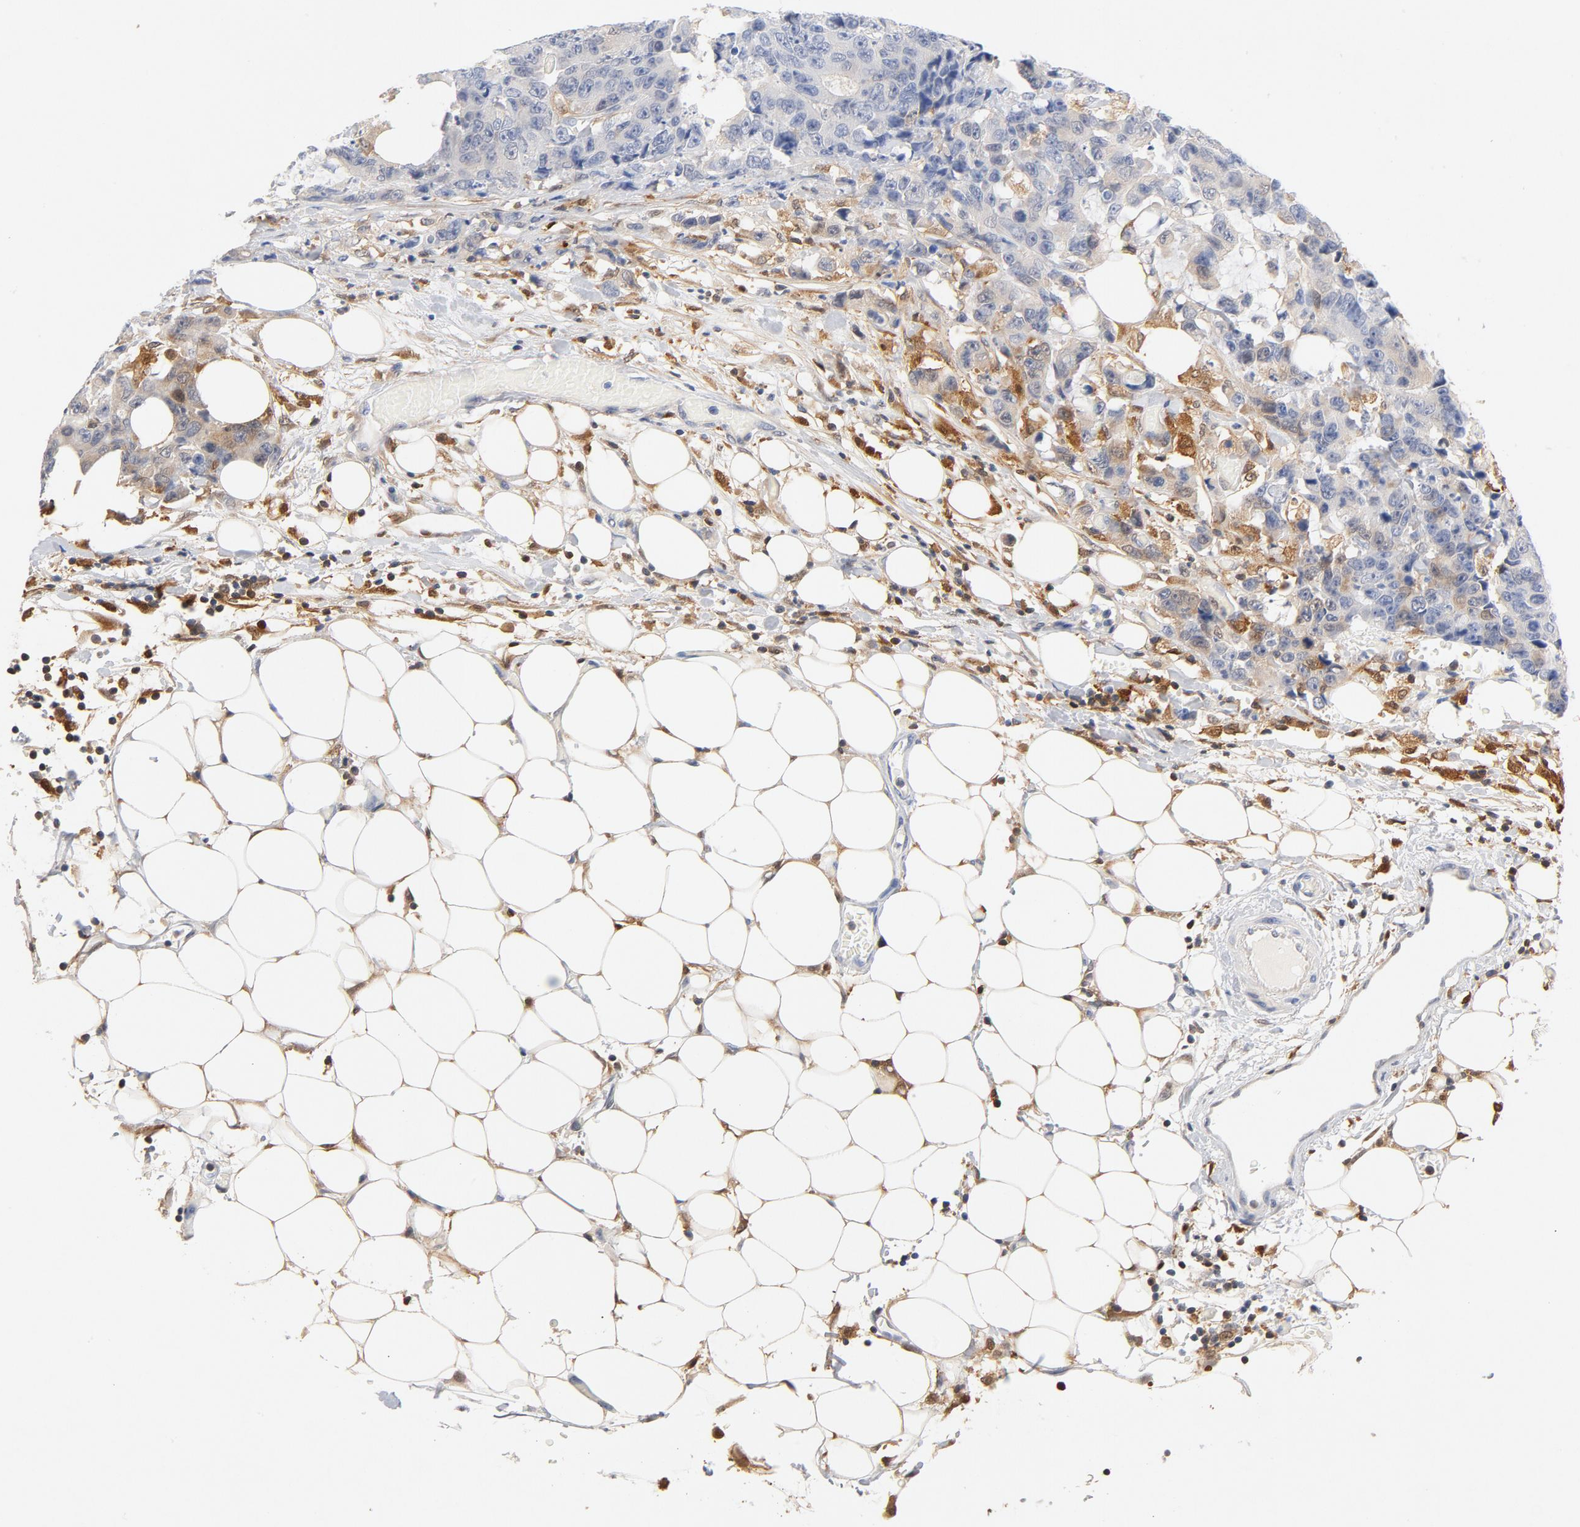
{"staining": {"intensity": "moderate", "quantity": "<25%", "location": "cytoplasmic/membranous"}, "tissue": "colorectal cancer", "cell_type": "Tumor cells", "image_type": "cancer", "snomed": [{"axis": "morphology", "description": "Adenocarcinoma, NOS"}, {"axis": "topography", "description": "Colon"}], "caption": "Protein staining of colorectal cancer (adenocarcinoma) tissue shows moderate cytoplasmic/membranous expression in about <25% of tumor cells.", "gene": "STAT1", "patient": {"sex": "female", "age": 86}}